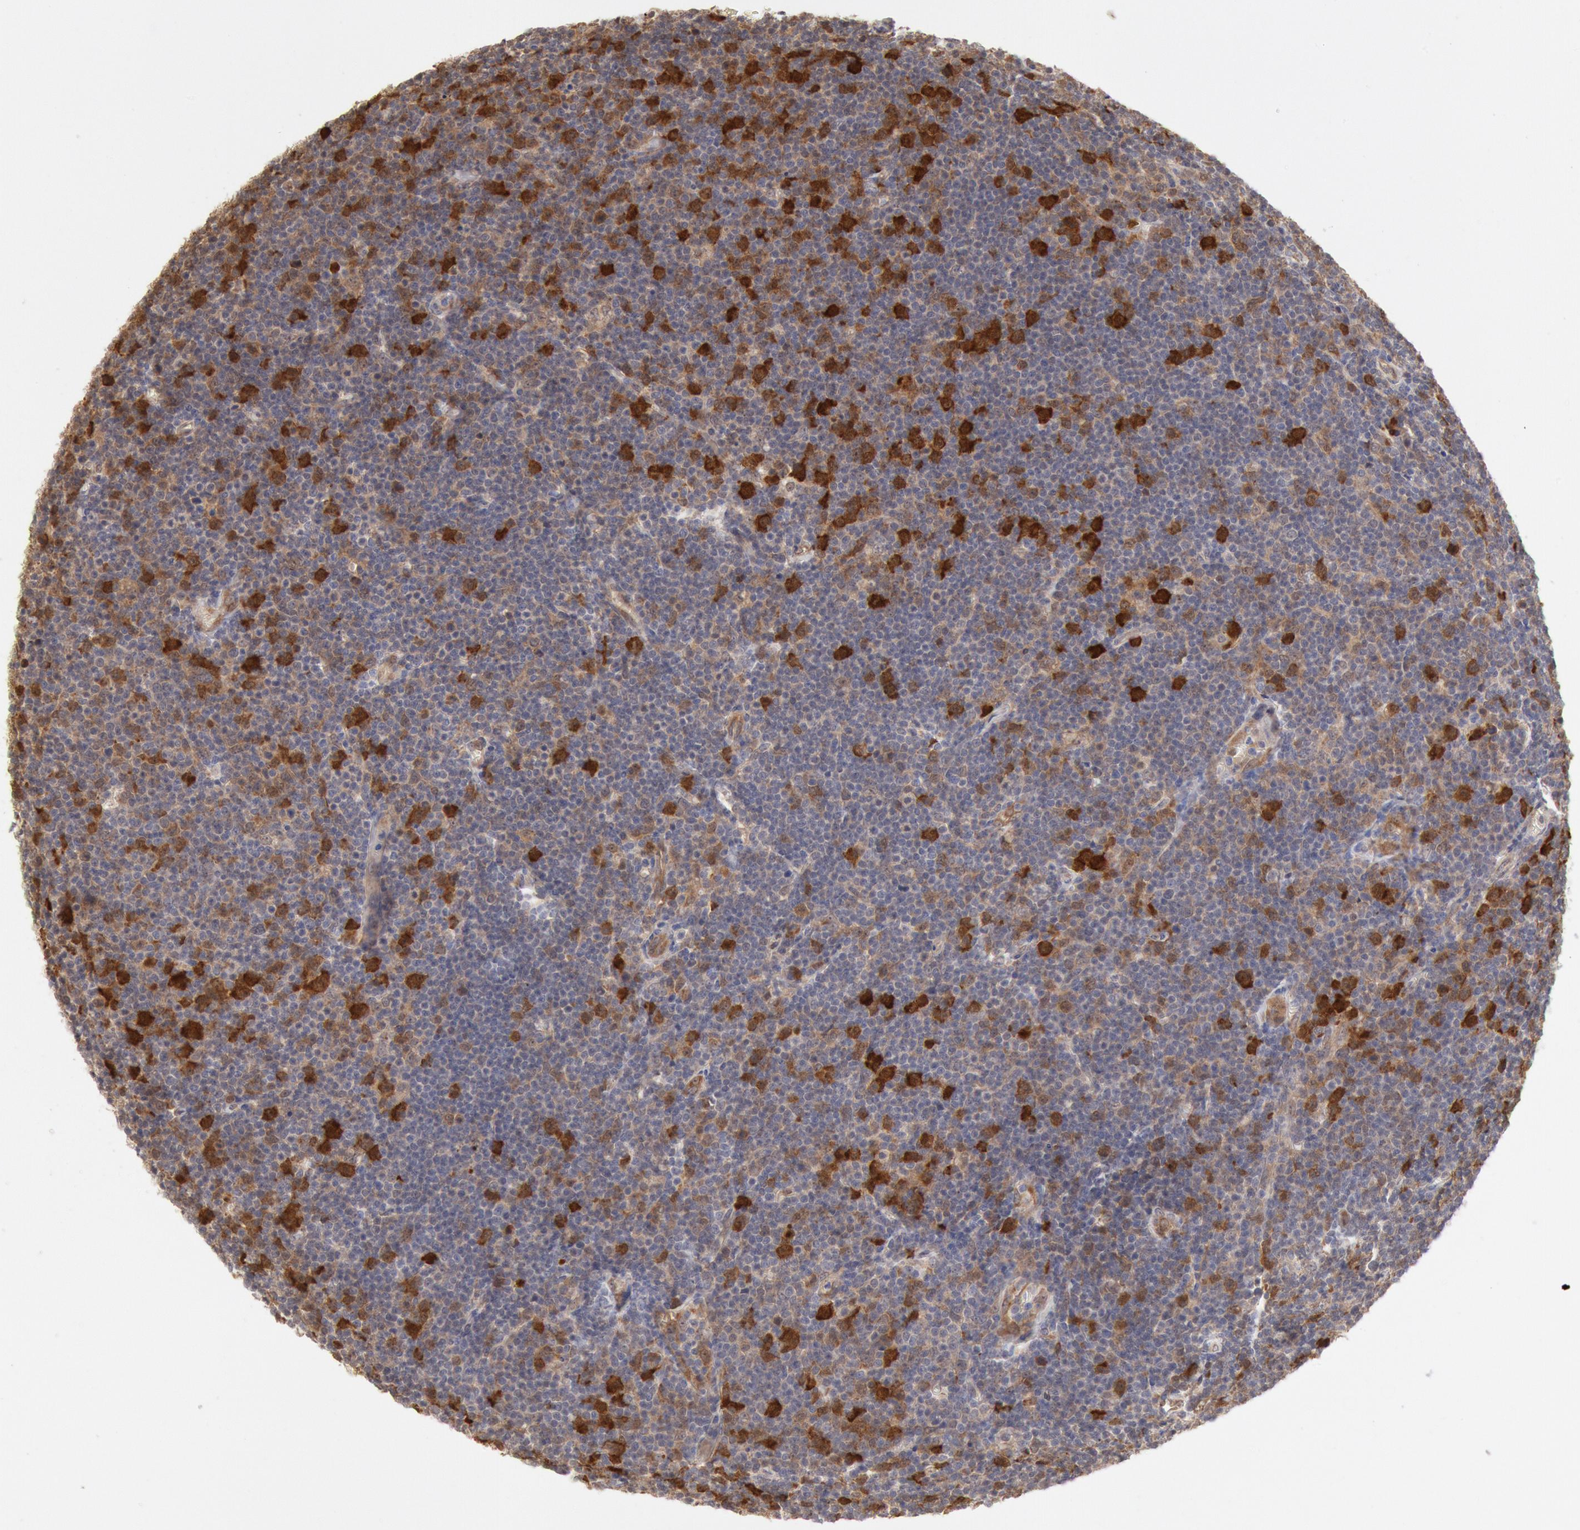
{"staining": {"intensity": "strong", "quantity": "<25%", "location": "cytoplasmic/membranous"}, "tissue": "lymphoma", "cell_type": "Tumor cells", "image_type": "cancer", "snomed": [{"axis": "morphology", "description": "Malignant lymphoma, non-Hodgkin's type, Low grade"}, {"axis": "topography", "description": "Lymph node"}], "caption": "Tumor cells display medium levels of strong cytoplasmic/membranous positivity in about <25% of cells in malignant lymphoma, non-Hodgkin's type (low-grade). Immunohistochemistry stains the protein in brown and the nuclei are stained blue.", "gene": "DNAJA1", "patient": {"sex": "male", "age": 74}}